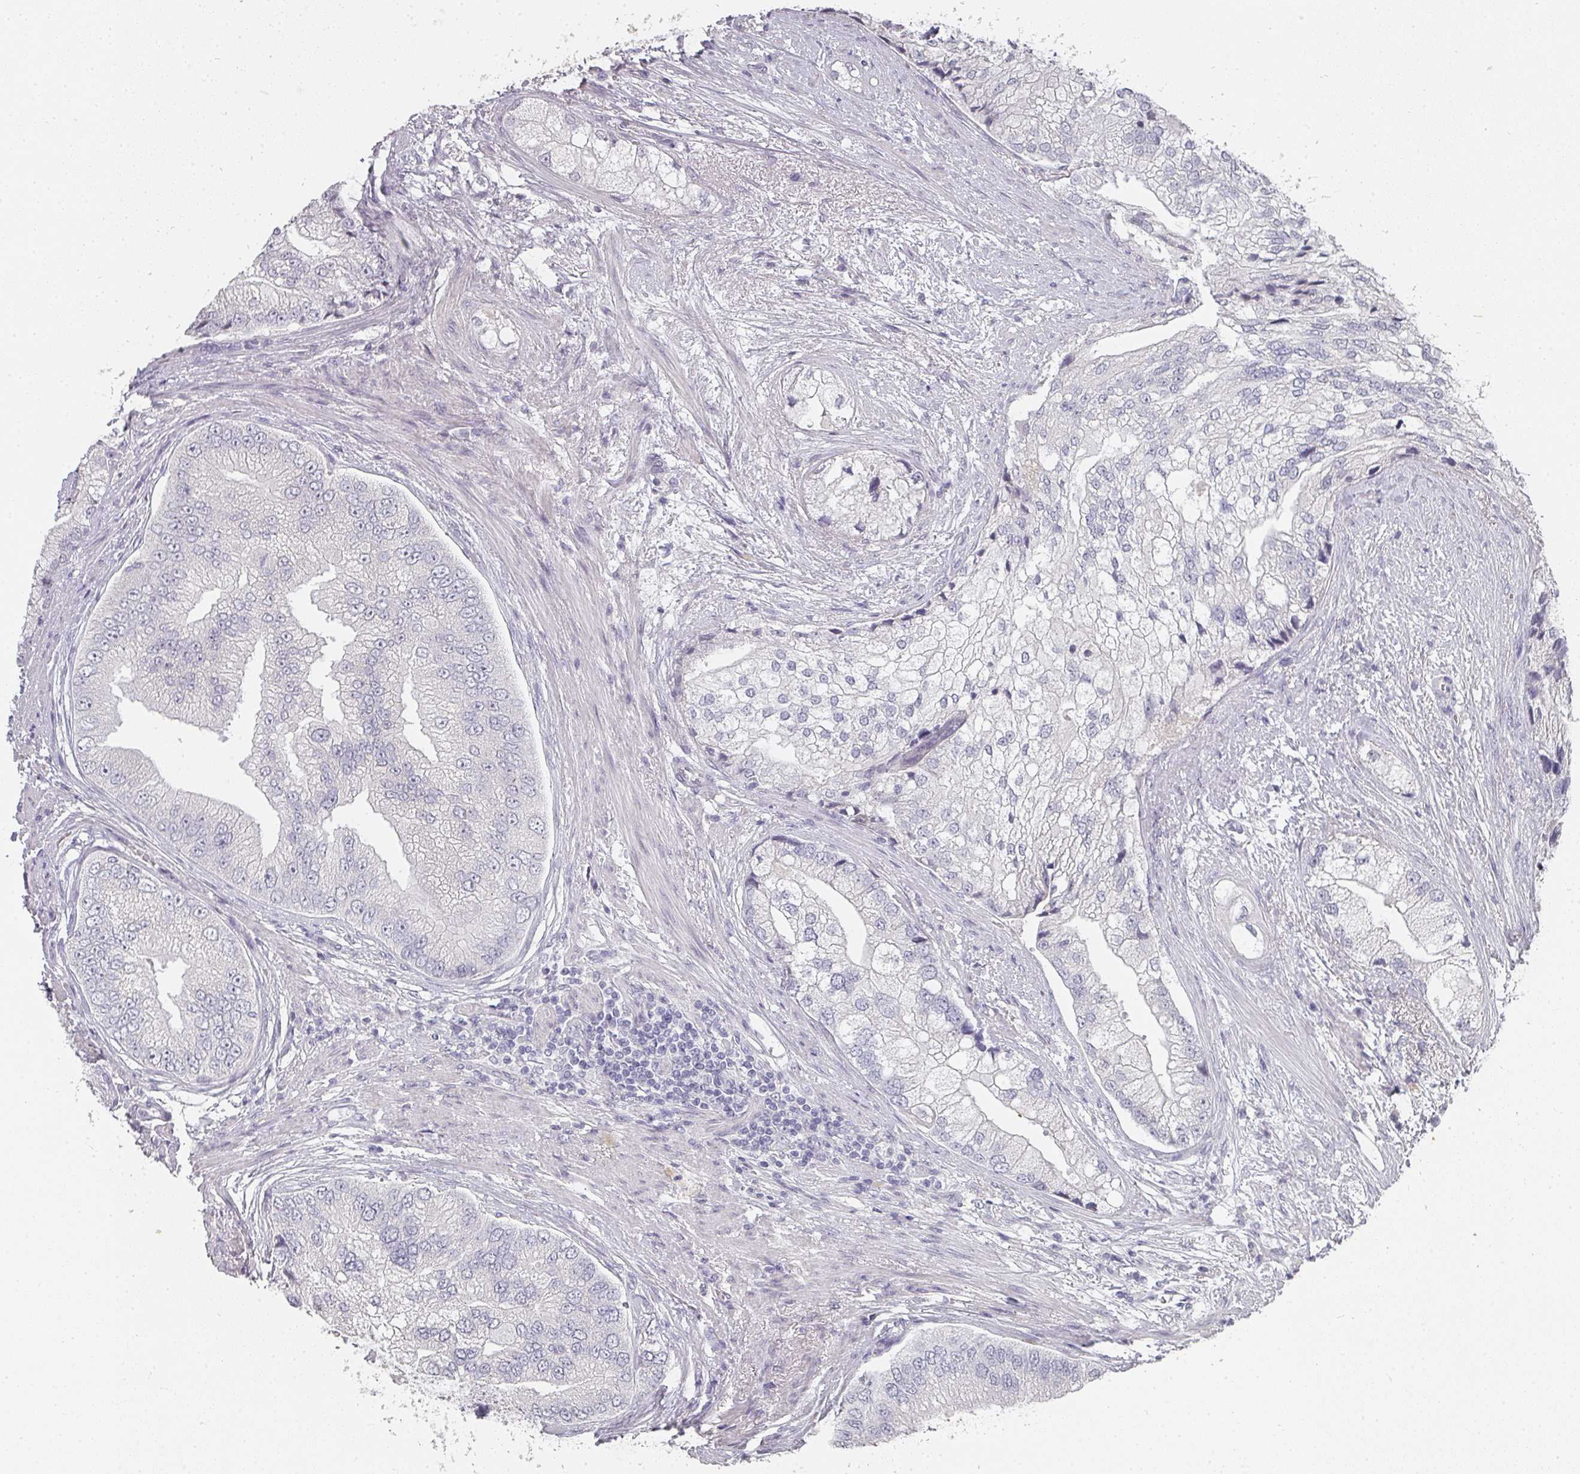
{"staining": {"intensity": "negative", "quantity": "none", "location": "none"}, "tissue": "prostate cancer", "cell_type": "Tumor cells", "image_type": "cancer", "snomed": [{"axis": "morphology", "description": "Adenocarcinoma, High grade"}, {"axis": "topography", "description": "Prostate"}], "caption": "Tumor cells show no significant staining in prostate cancer. Brightfield microscopy of immunohistochemistry (IHC) stained with DAB (3,3'-diaminobenzidine) (brown) and hematoxylin (blue), captured at high magnification.", "gene": "SHISA2", "patient": {"sex": "male", "age": 70}}